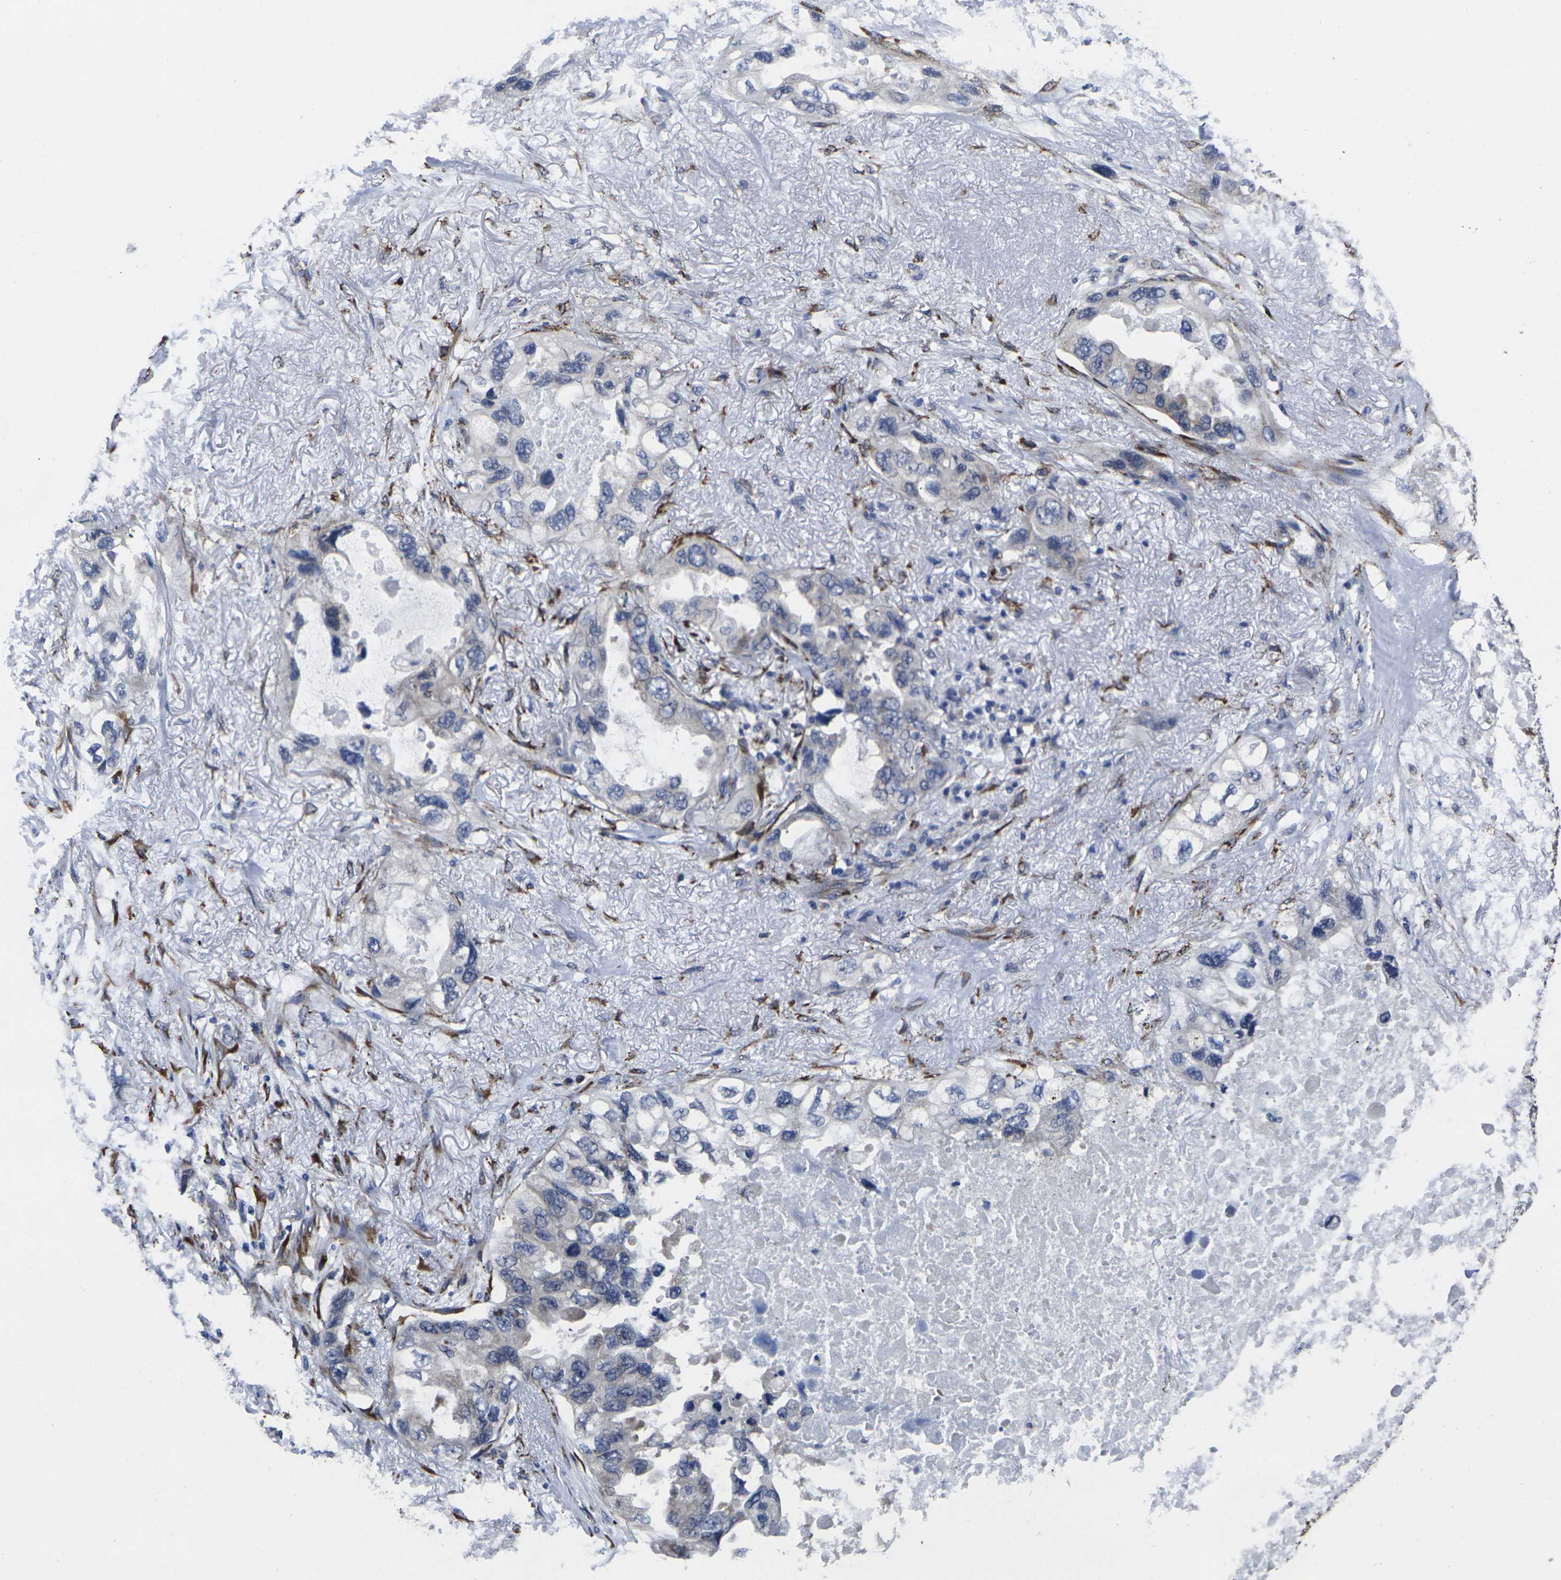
{"staining": {"intensity": "negative", "quantity": "none", "location": "none"}, "tissue": "lung cancer", "cell_type": "Tumor cells", "image_type": "cancer", "snomed": [{"axis": "morphology", "description": "Squamous cell carcinoma, NOS"}, {"axis": "topography", "description": "Lung"}], "caption": "Immunohistochemistry histopathology image of human lung squamous cell carcinoma stained for a protein (brown), which displays no positivity in tumor cells.", "gene": "CYP2C8", "patient": {"sex": "female", "age": 73}}